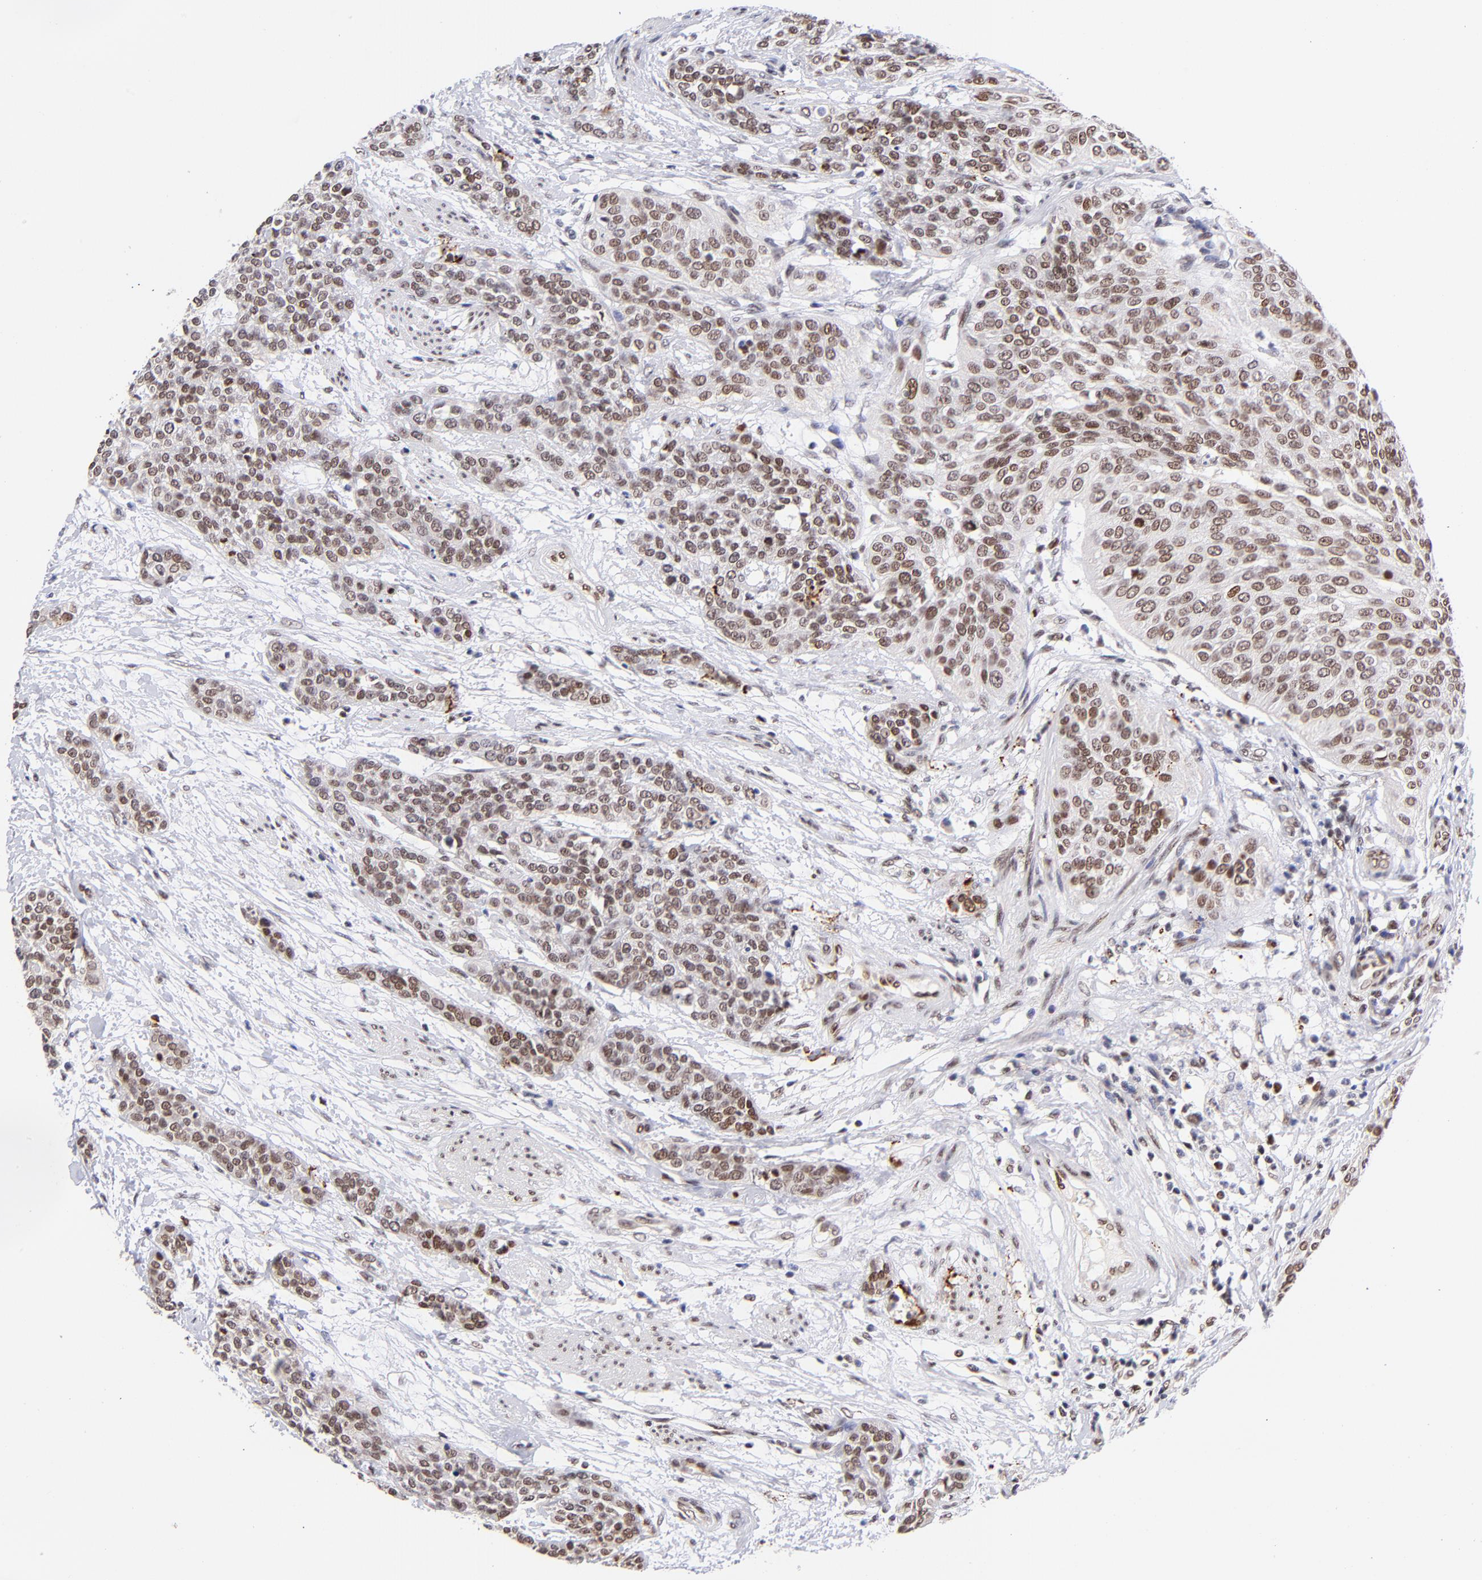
{"staining": {"intensity": "moderate", "quantity": ">75%", "location": "nuclear"}, "tissue": "urothelial cancer", "cell_type": "Tumor cells", "image_type": "cancer", "snomed": [{"axis": "morphology", "description": "Urothelial carcinoma, High grade"}, {"axis": "topography", "description": "Urinary bladder"}], "caption": "This is an image of immunohistochemistry staining of urothelial cancer, which shows moderate expression in the nuclear of tumor cells.", "gene": "MIDEAS", "patient": {"sex": "male", "age": 56}}